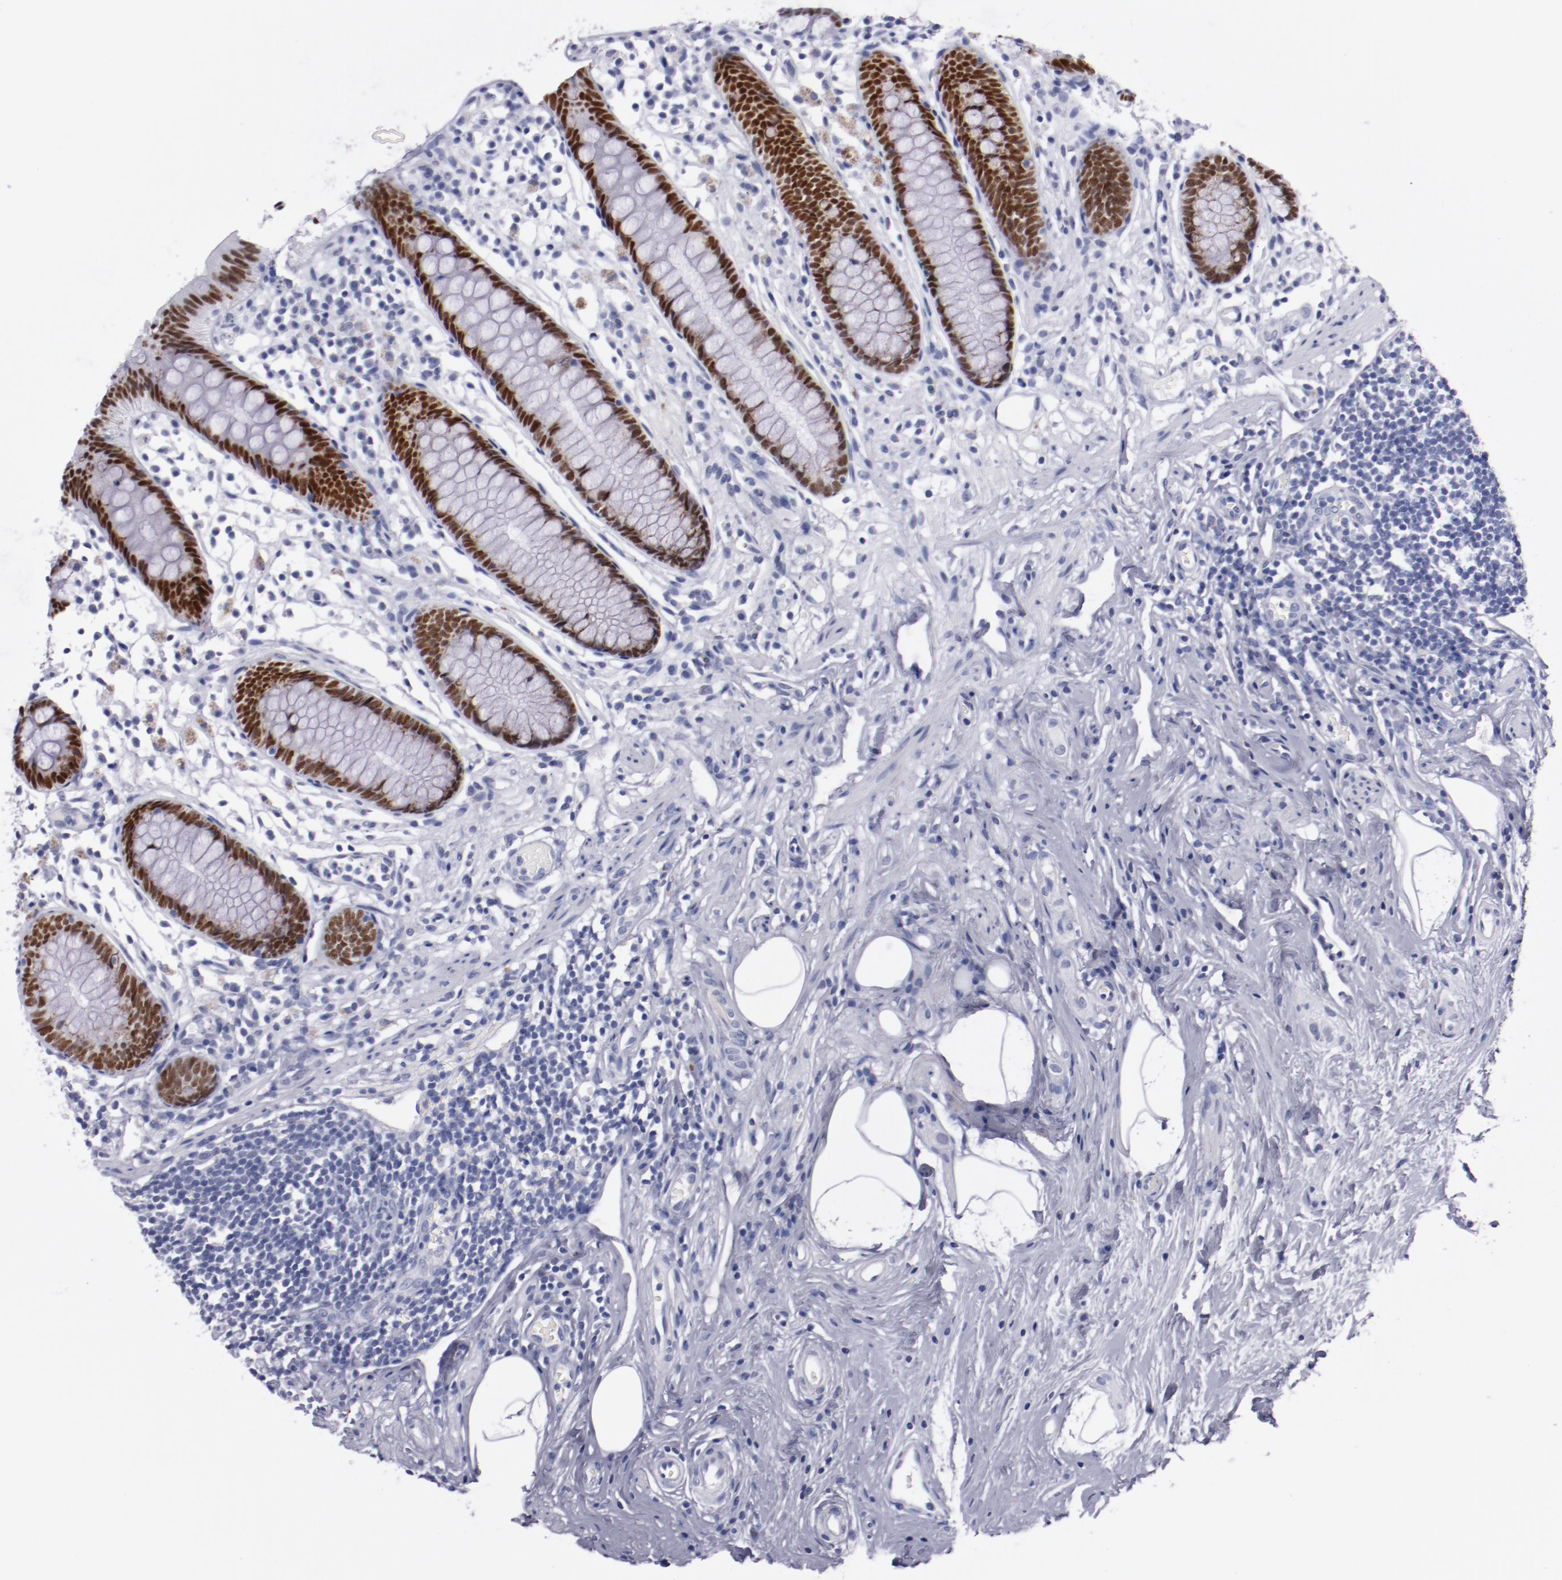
{"staining": {"intensity": "strong", "quantity": ">75%", "location": "nuclear"}, "tissue": "appendix", "cell_type": "Glandular cells", "image_type": "normal", "snomed": [{"axis": "morphology", "description": "Normal tissue, NOS"}, {"axis": "topography", "description": "Appendix"}], "caption": "Strong nuclear staining for a protein is appreciated in about >75% of glandular cells of unremarkable appendix using immunohistochemistry.", "gene": "HNF1B", "patient": {"sex": "male", "age": 38}}